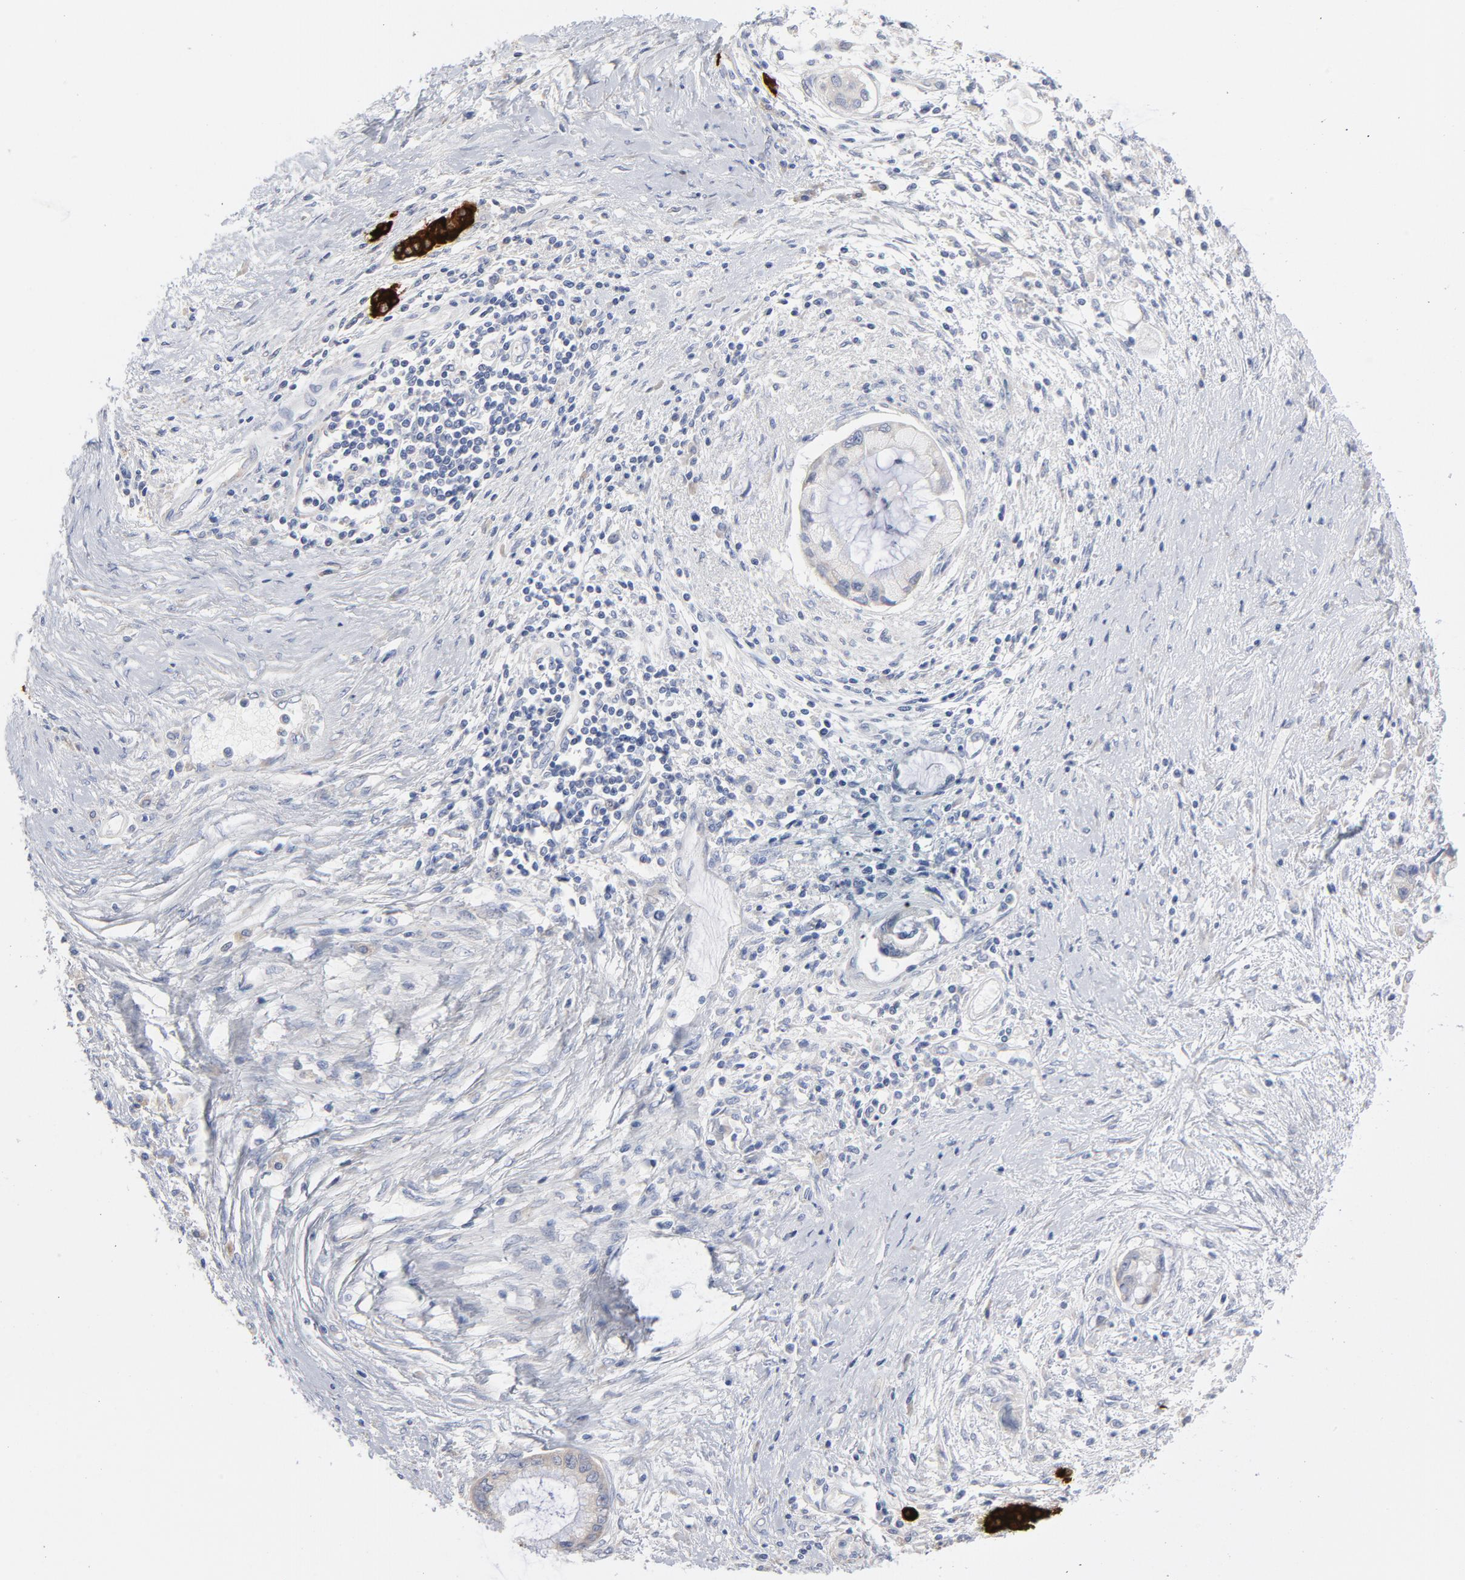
{"staining": {"intensity": "weak", "quantity": "25%-75%", "location": "cytoplasmic/membranous"}, "tissue": "pancreatic cancer", "cell_type": "Tumor cells", "image_type": "cancer", "snomed": [{"axis": "morphology", "description": "Adenocarcinoma, NOS"}, {"axis": "topography", "description": "Pancreas"}], "caption": "Human pancreatic adenocarcinoma stained with a brown dye shows weak cytoplasmic/membranous positive expression in about 25%-75% of tumor cells.", "gene": "CPE", "patient": {"sex": "female", "age": 59}}